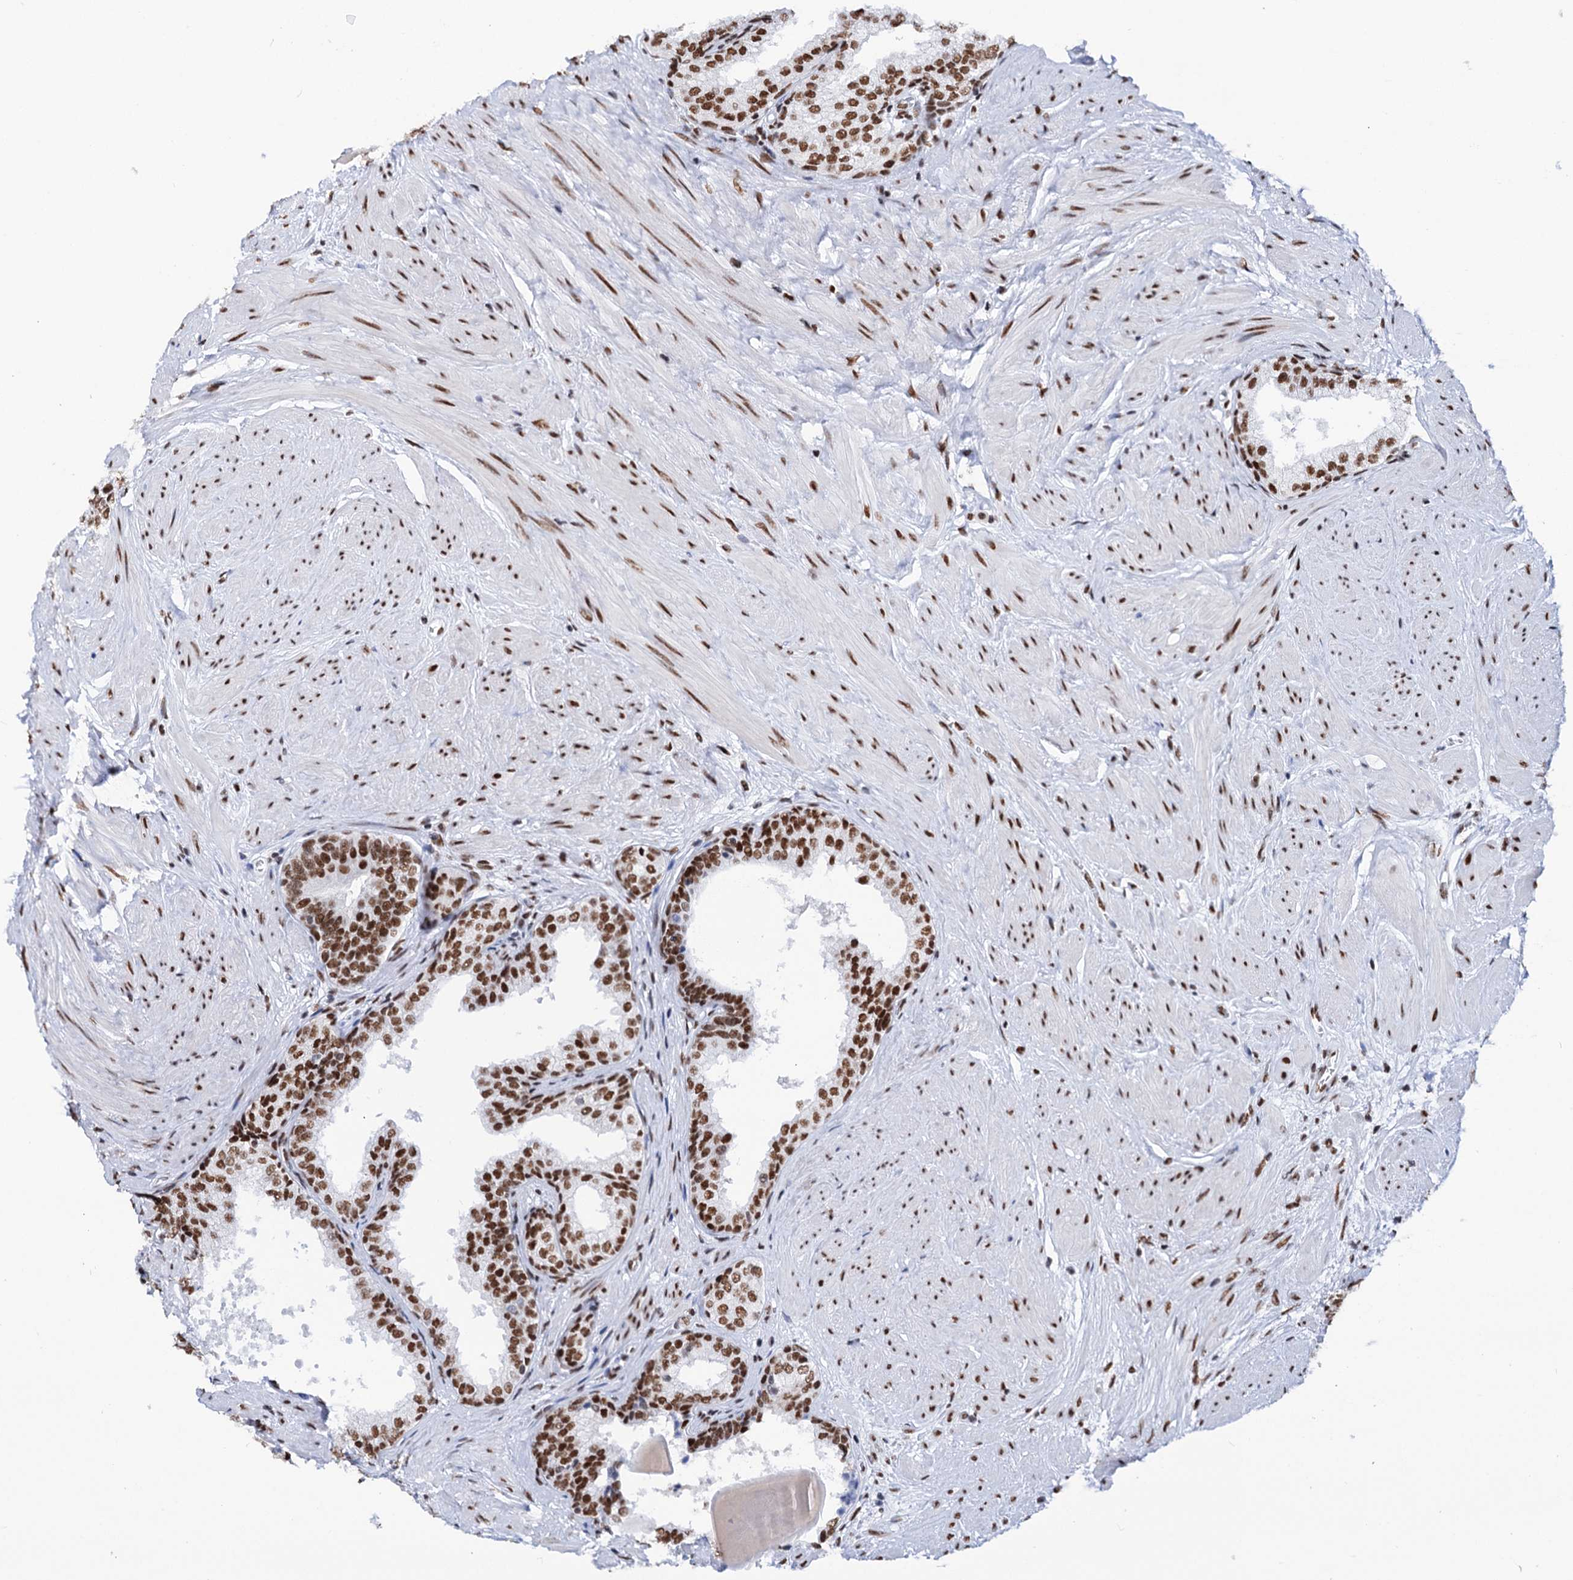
{"staining": {"intensity": "strong", "quantity": ">75%", "location": "nuclear"}, "tissue": "prostate", "cell_type": "Glandular cells", "image_type": "normal", "snomed": [{"axis": "morphology", "description": "Normal tissue, NOS"}, {"axis": "topography", "description": "Prostate"}], "caption": "Immunohistochemical staining of normal human prostate shows strong nuclear protein staining in about >75% of glandular cells. (Brightfield microscopy of DAB IHC at high magnification).", "gene": "MATR3", "patient": {"sex": "male", "age": 48}}